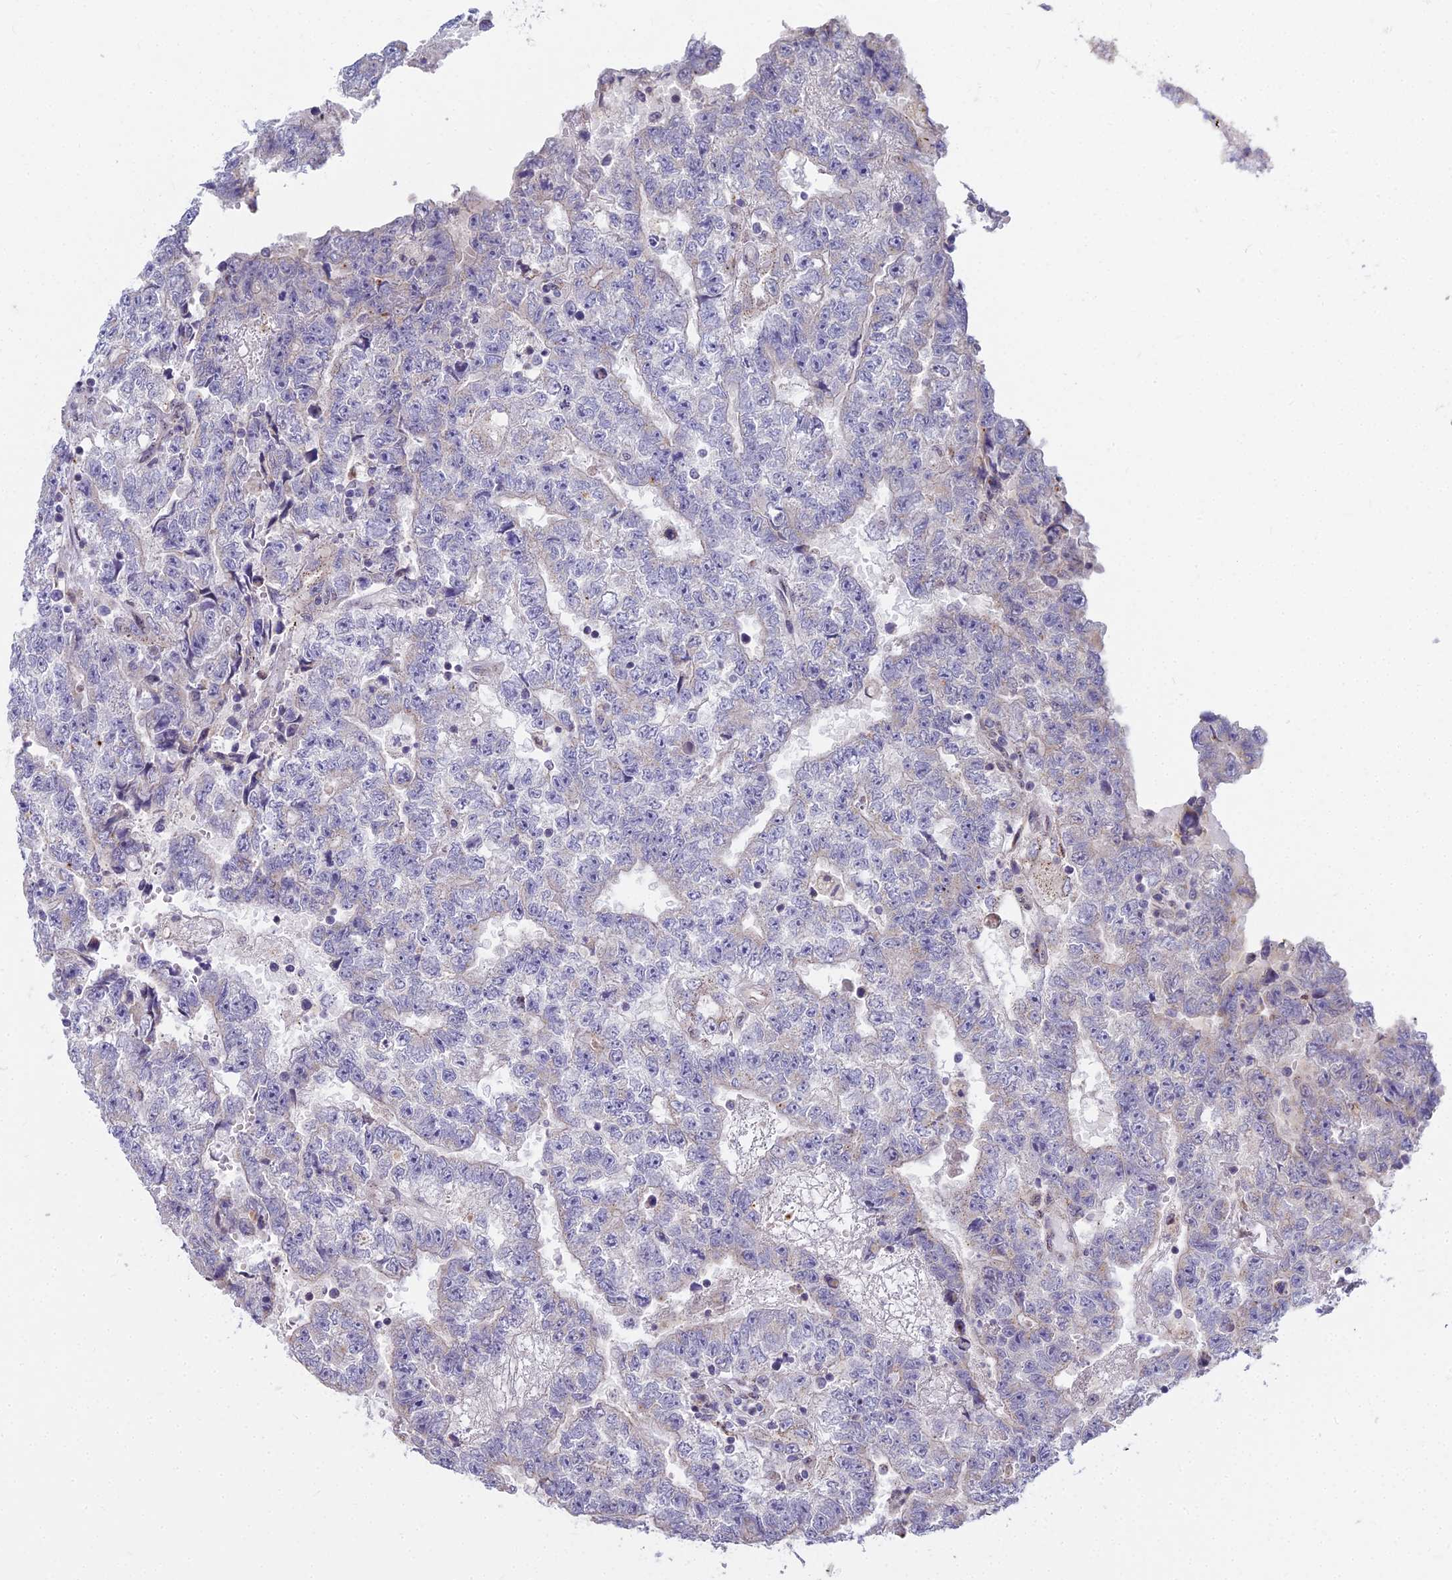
{"staining": {"intensity": "negative", "quantity": "none", "location": "none"}, "tissue": "testis cancer", "cell_type": "Tumor cells", "image_type": "cancer", "snomed": [{"axis": "morphology", "description": "Carcinoma, Embryonal, NOS"}, {"axis": "topography", "description": "Testis"}], "caption": "Tumor cells show no significant staining in embryonal carcinoma (testis). (IHC, brightfield microscopy, high magnification).", "gene": "WDPCP", "patient": {"sex": "male", "age": 25}}